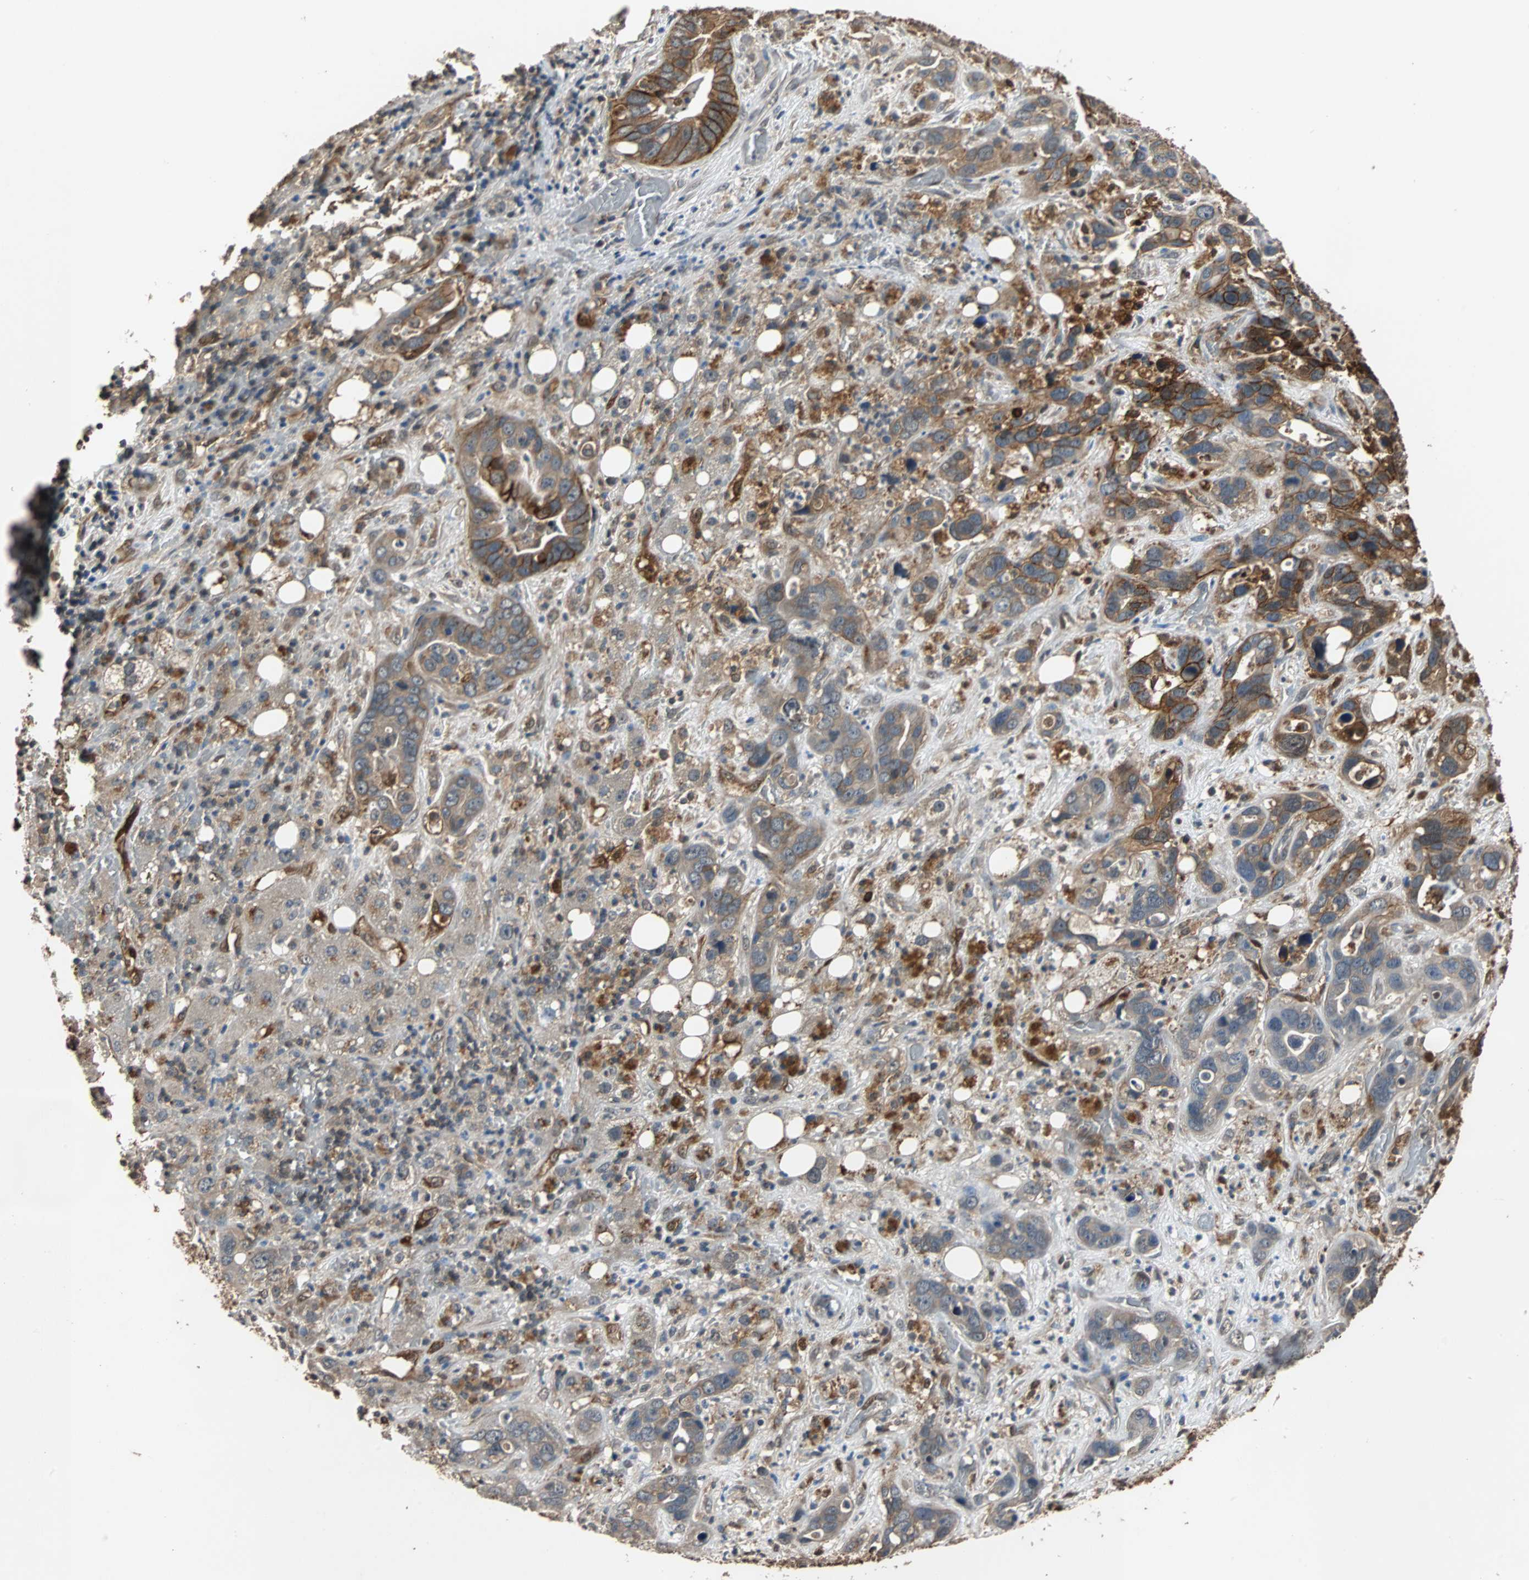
{"staining": {"intensity": "strong", "quantity": ">75%", "location": "cytoplasmic/membranous"}, "tissue": "liver cancer", "cell_type": "Tumor cells", "image_type": "cancer", "snomed": [{"axis": "morphology", "description": "Cholangiocarcinoma"}, {"axis": "topography", "description": "Liver"}], "caption": "Immunohistochemistry micrograph of neoplastic tissue: liver cancer stained using immunohistochemistry exhibits high levels of strong protein expression localized specifically in the cytoplasmic/membranous of tumor cells, appearing as a cytoplasmic/membranous brown color.", "gene": "NDRG1", "patient": {"sex": "female", "age": 65}}